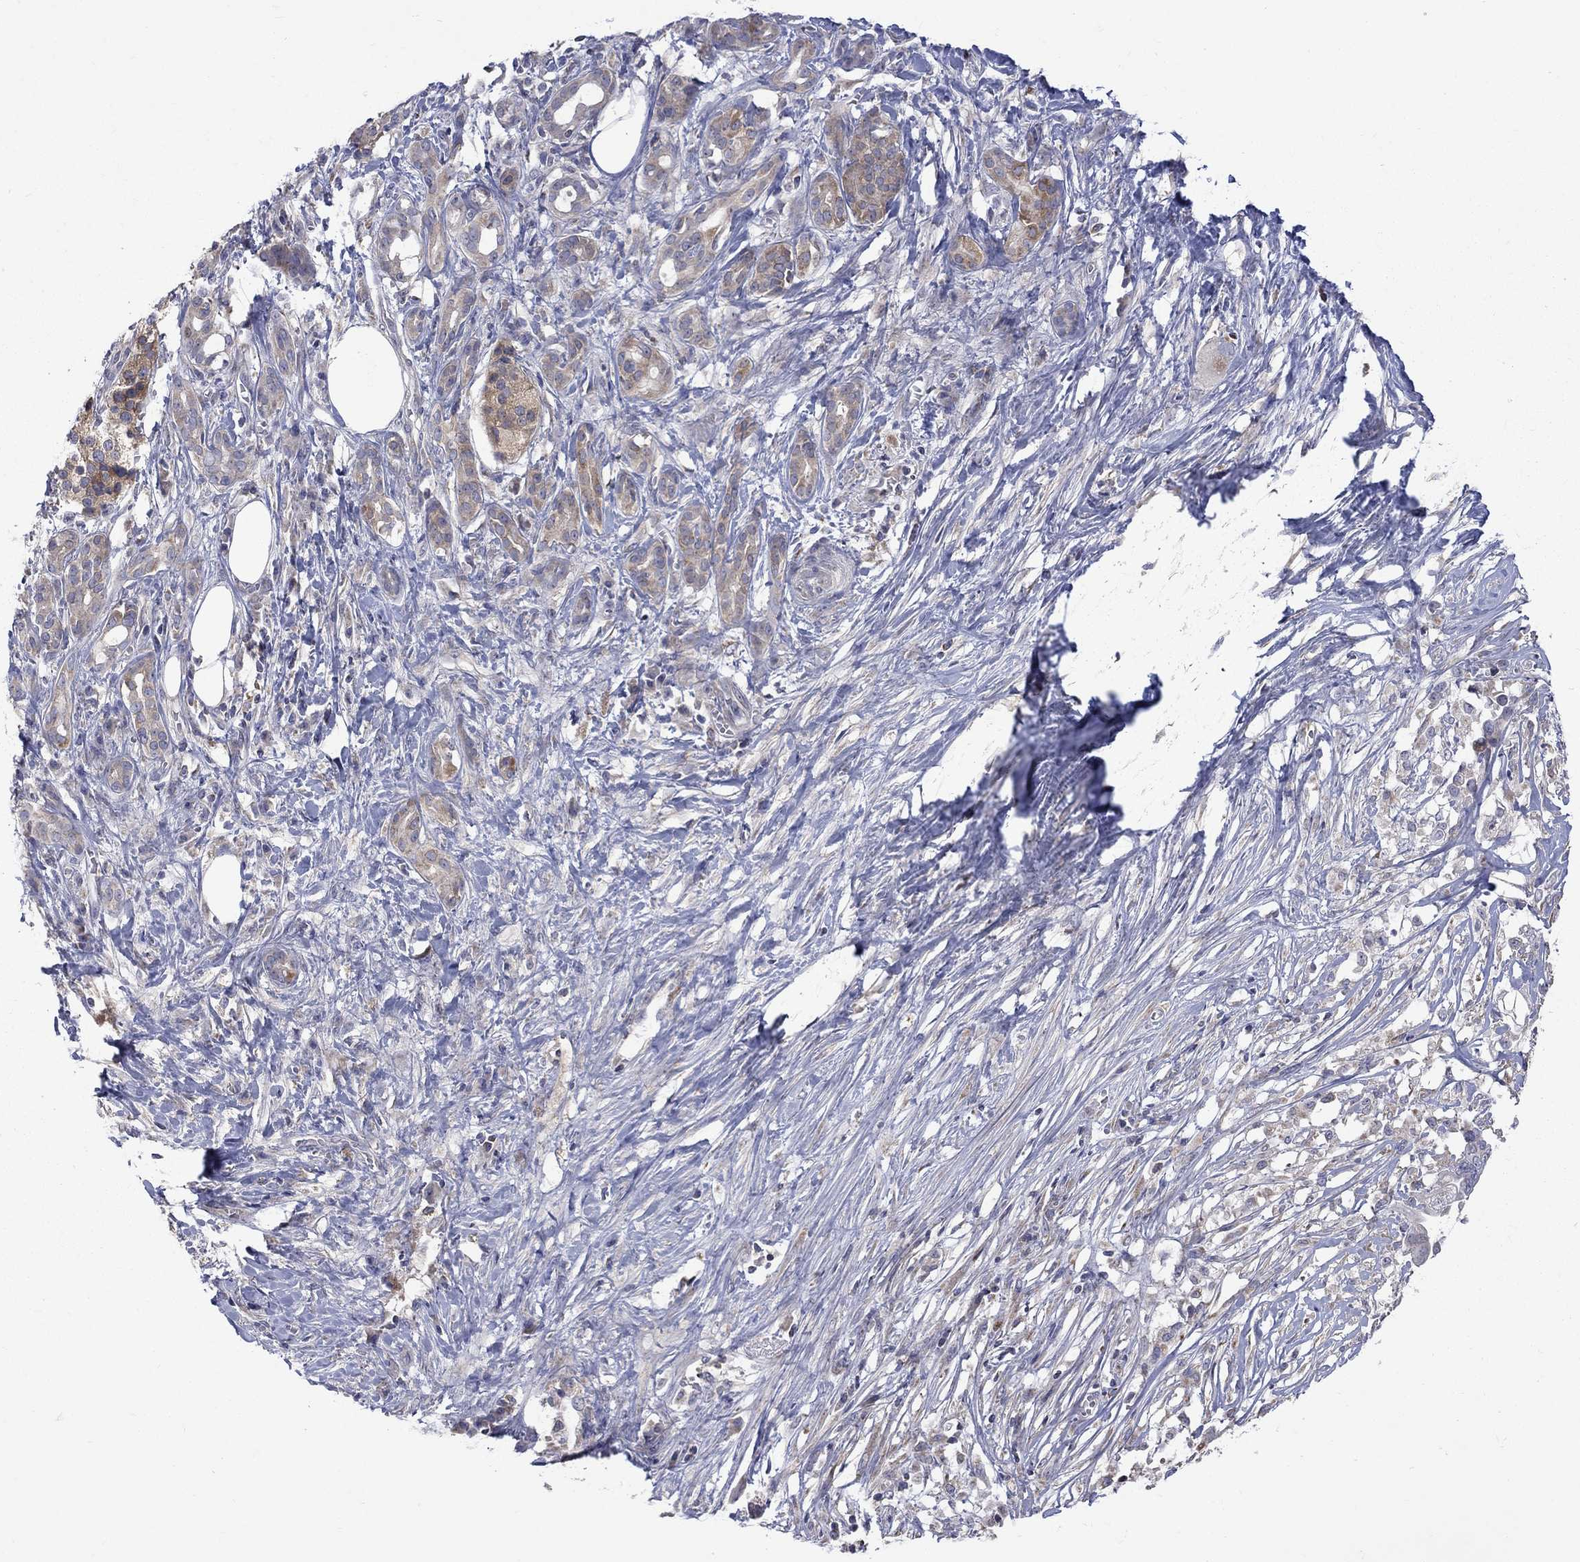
{"staining": {"intensity": "weak", "quantity": "<25%", "location": "cytoplasmic/membranous"}, "tissue": "pancreatic cancer", "cell_type": "Tumor cells", "image_type": "cancer", "snomed": [{"axis": "morphology", "description": "Adenocarcinoma, NOS"}, {"axis": "topography", "description": "Pancreas"}], "caption": "A histopathology image of pancreatic cancer stained for a protein displays no brown staining in tumor cells. The staining was performed using DAB to visualize the protein expression in brown, while the nuclei were stained in blue with hematoxylin (Magnification: 20x).", "gene": "SH2B1", "patient": {"sex": "male", "age": 61}}